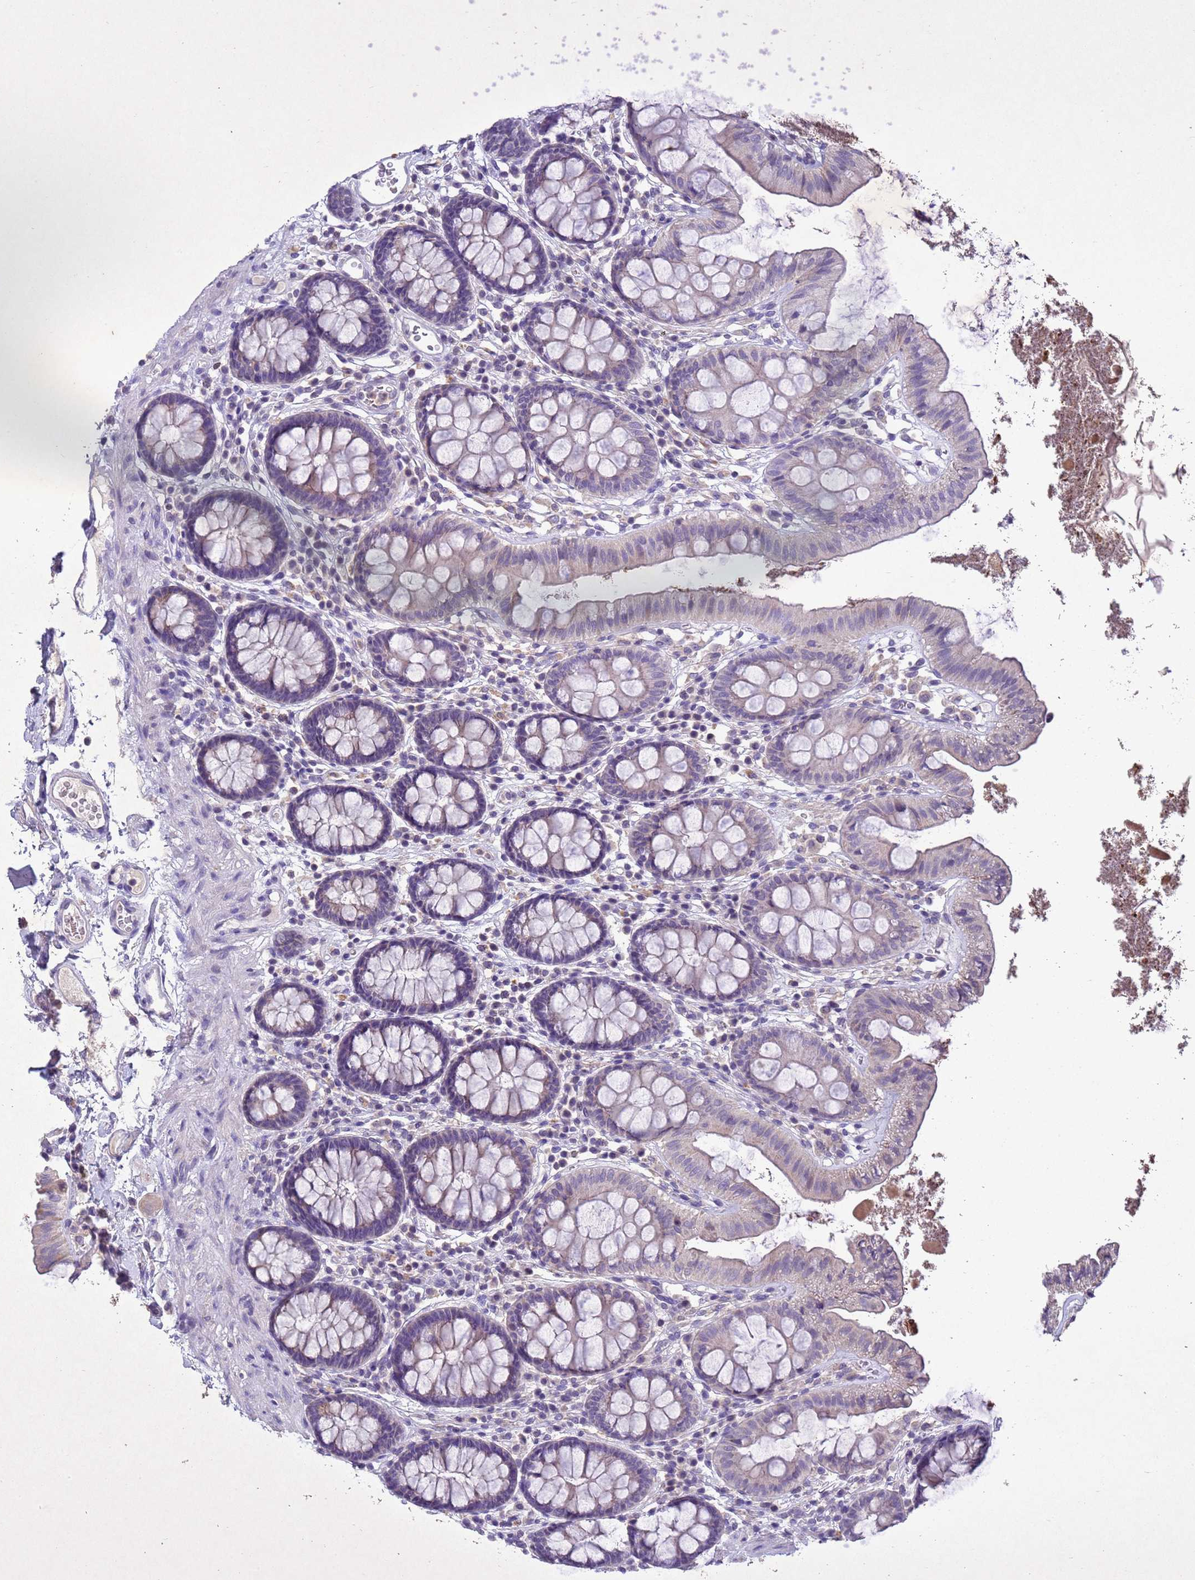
{"staining": {"intensity": "negative", "quantity": "none", "location": "none"}, "tissue": "colon", "cell_type": "Endothelial cells", "image_type": "normal", "snomed": [{"axis": "morphology", "description": "Normal tissue, NOS"}, {"axis": "topography", "description": "Colon"}], "caption": "Image shows no protein expression in endothelial cells of normal colon.", "gene": "NLRP11", "patient": {"sex": "male", "age": 84}}